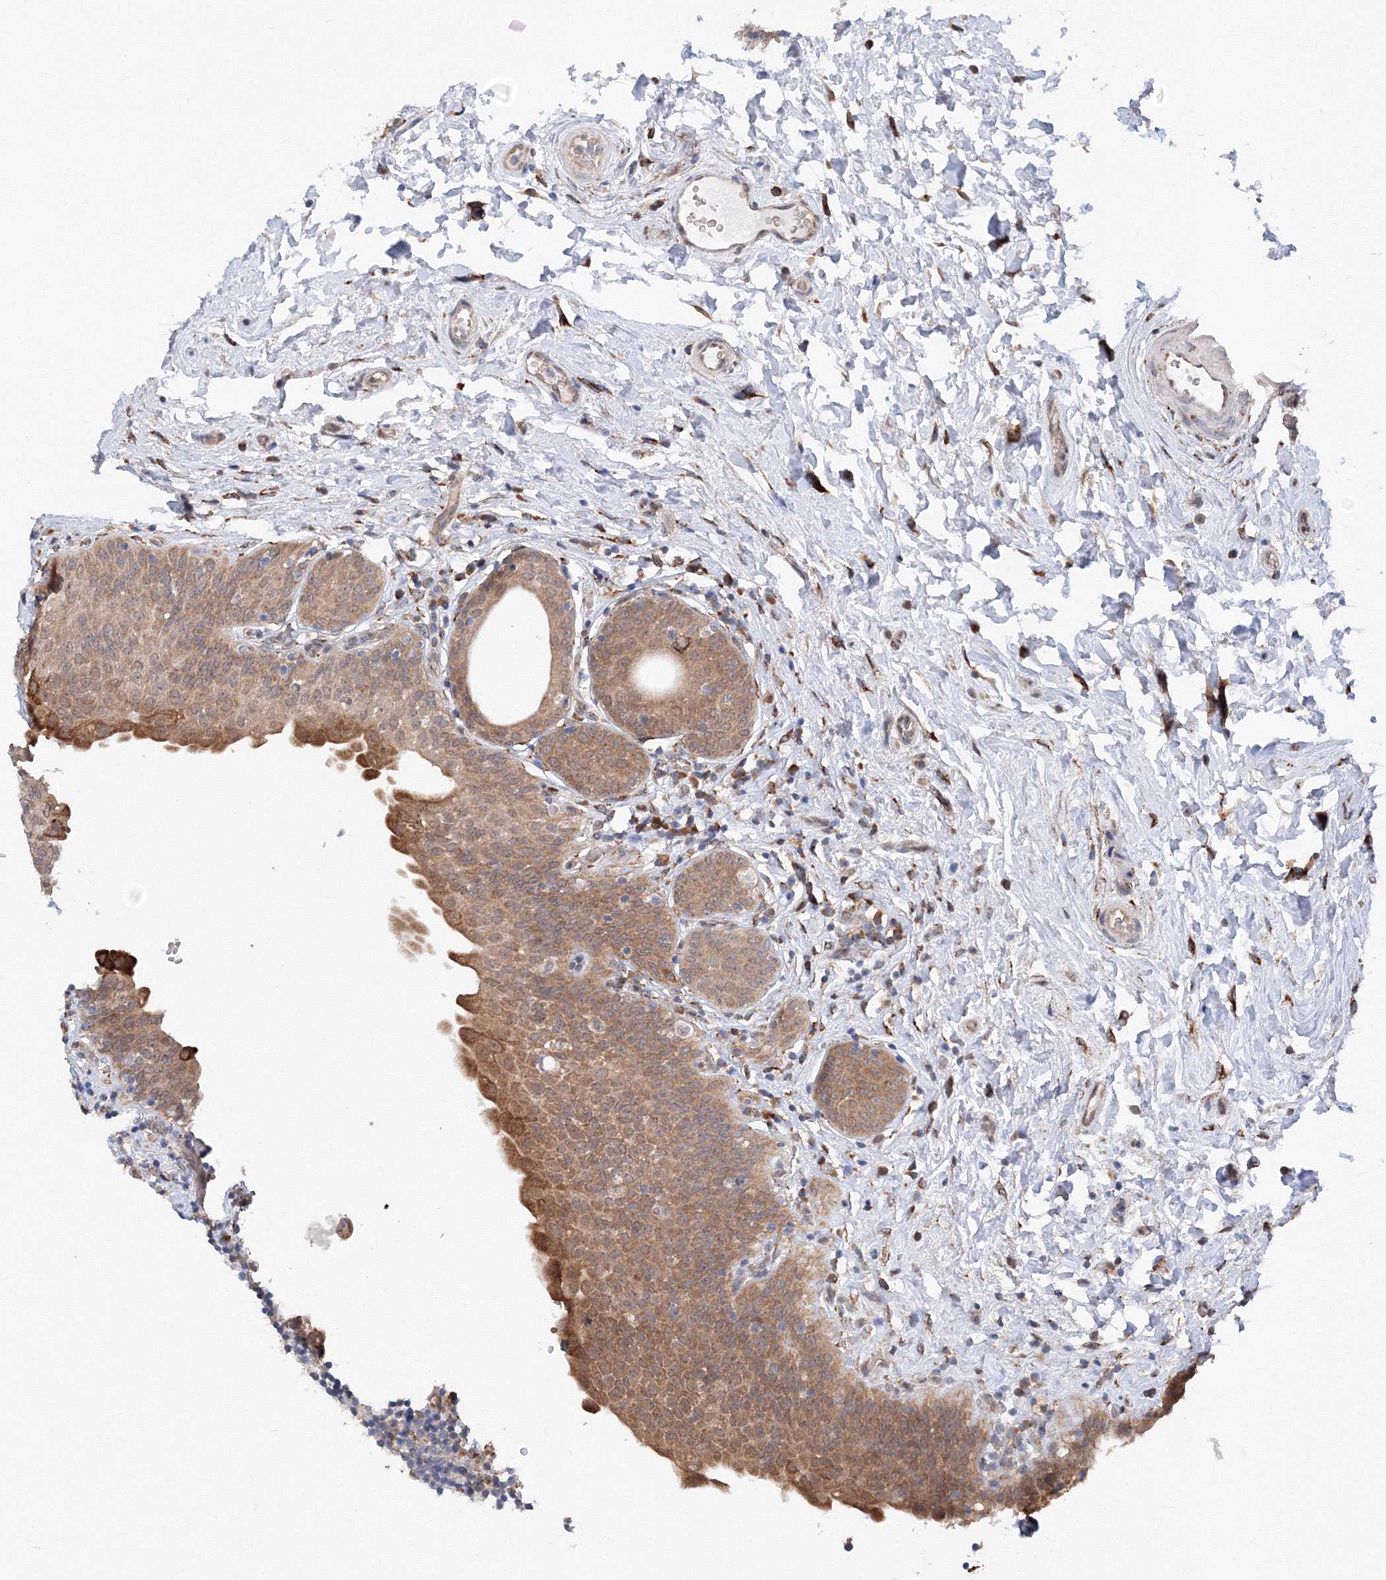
{"staining": {"intensity": "moderate", "quantity": ">75%", "location": "cytoplasmic/membranous"}, "tissue": "urinary bladder", "cell_type": "Urothelial cells", "image_type": "normal", "snomed": [{"axis": "morphology", "description": "Normal tissue, NOS"}, {"axis": "topography", "description": "Urinary bladder"}], "caption": "Immunohistochemical staining of normal urinary bladder displays moderate cytoplasmic/membranous protein staining in about >75% of urothelial cells.", "gene": "DIS3L2", "patient": {"sex": "male", "age": 83}}